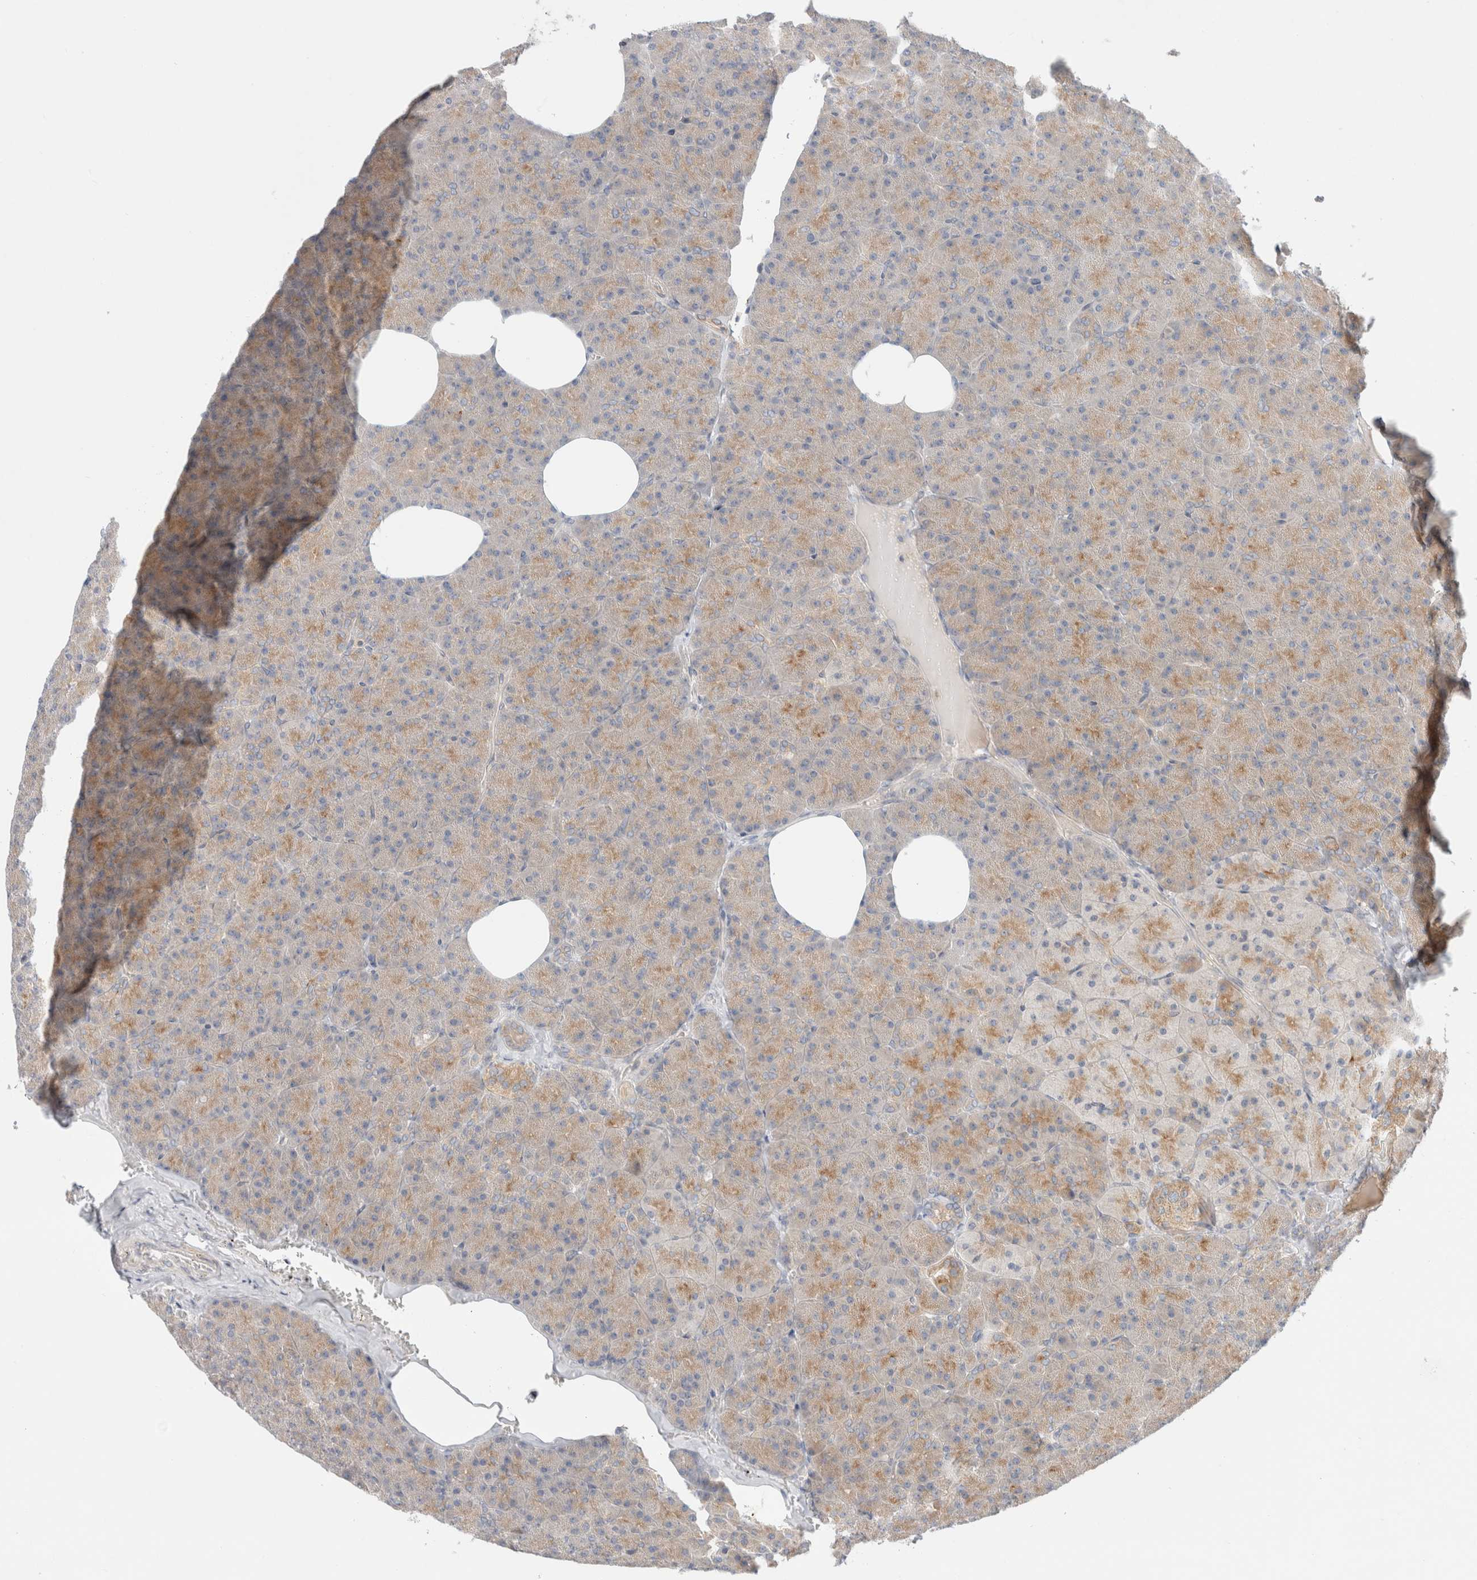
{"staining": {"intensity": "moderate", "quantity": "<25%", "location": "cytoplasmic/membranous"}, "tissue": "pancreas", "cell_type": "Exocrine glandular cells", "image_type": "normal", "snomed": [{"axis": "morphology", "description": "Normal tissue, NOS"}, {"axis": "topography", "description": "Pancreas"}], "caption": "Pancreas stained with DAB (3,3'-diaminobenzidine) immunohistochemistry displays low levels of moderate cytoplasmic/membranous staining in about <25% of exocrine glandular cells. The staining was performed using DAB to visualize the protein expression in brown, while the nuclei were stained in blue with hematoxylin (Magnification: 20x).", "gene": "MARK3", "patient": {"sex": "female", "age": 35}}